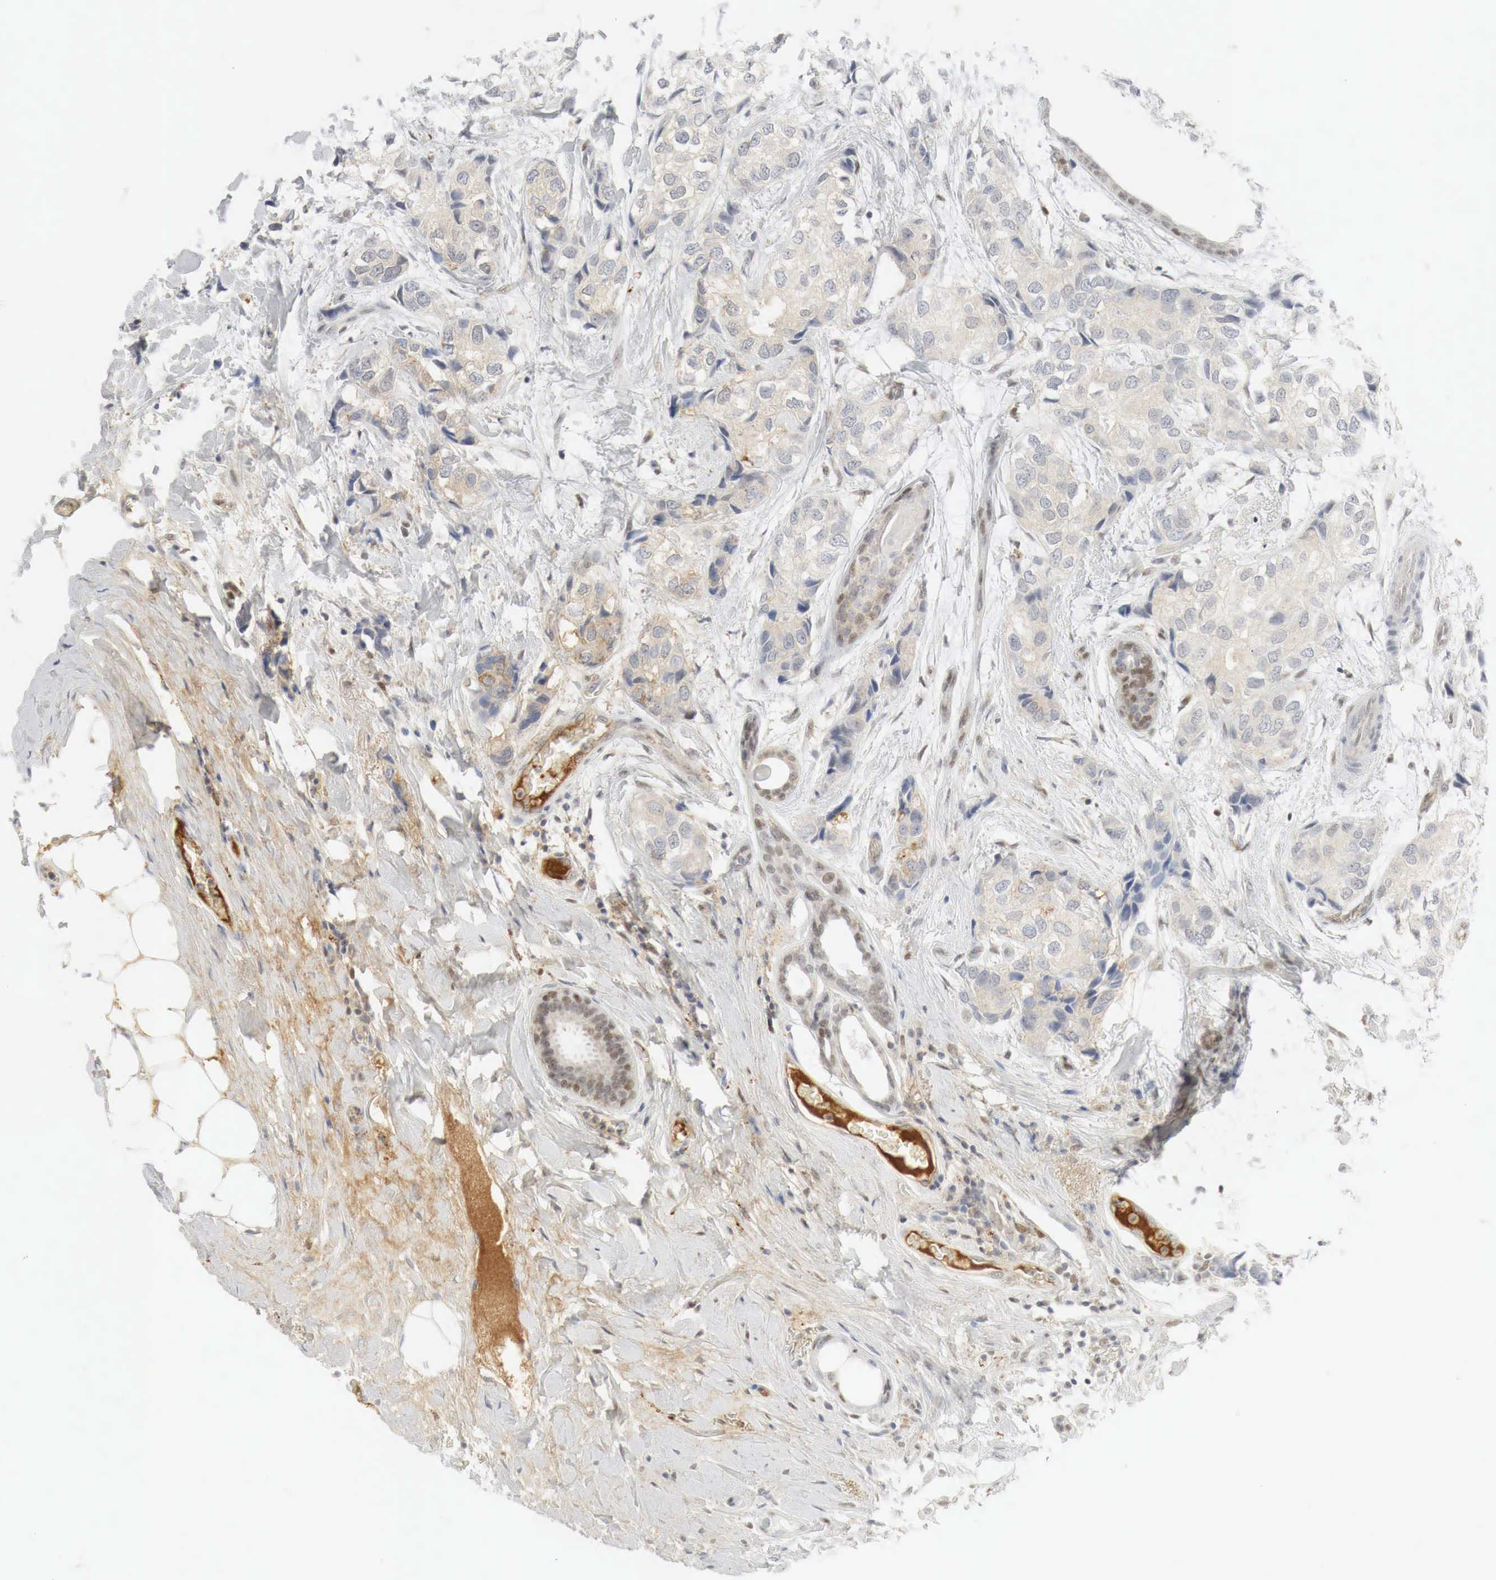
{"staining": {"intensity": "weak", "quantity": "25%-75%", "location": "cytoplasmic/membranous,nuclear"}, "tissue": "breast cancer", "cell_type": "Tumor cells", "image_type": "cancer", "snomed": [{"axis": "morphology", "description": "Duct carcinoma"}, {"axis": "topography", "description": "Breast"}], "caption": "High-magnification brightfield microscopy of breast cancer (invasive ductal carcinoma) stained with DAB (3,3'-diaminobenzidine) (brown) and counterstained with hematoxylin (blue). tumor cells exhibit weak cytoplasmic/membranous and nuclear staining is present in approximately25%-75% of cells.", "gene": "MYC", "patient": {"sex": "female", "age": 68}}